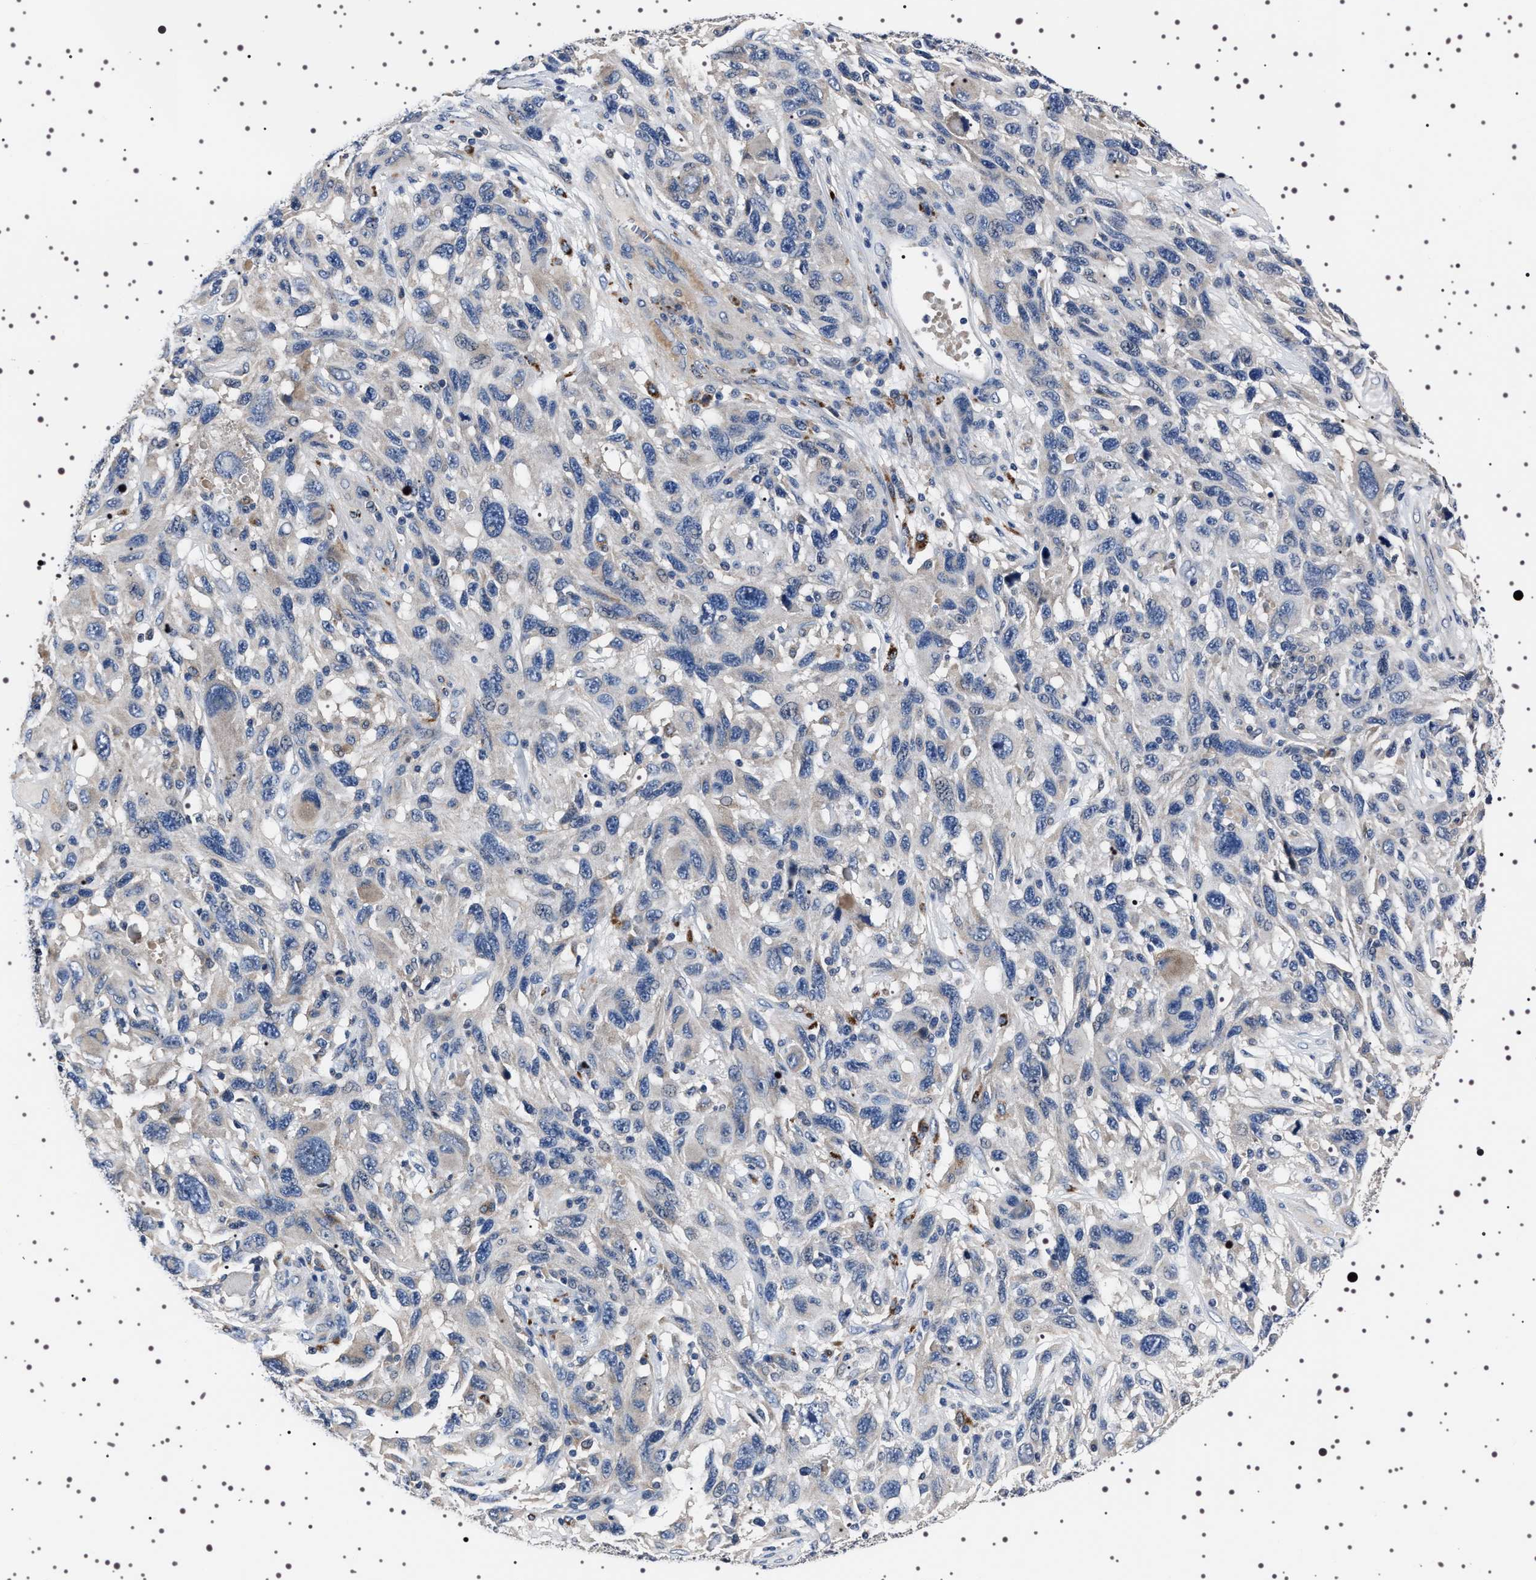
{"staining": {"intensity": "weak", "quantity": "<25%", "location": "cytoplasmic/membranous"}, "tissue": "melanoma", "cell_type": "Tumor cells", "image_type": "cancer", "snomed": [{"axis": "morphology", "description": "Malignant melanoma, NOS"}, {"axis": "topography", "description": "Skin"}], "caption": "Image shows no significant protein staining in tumor cells of malignant melanoma. (DAB (3,3'-diaminobenzidine) immunohistochemistry with hematoxylin counter stain).", "gene": "TARBP1", "patient": {"sex": "male", "age": 53}}